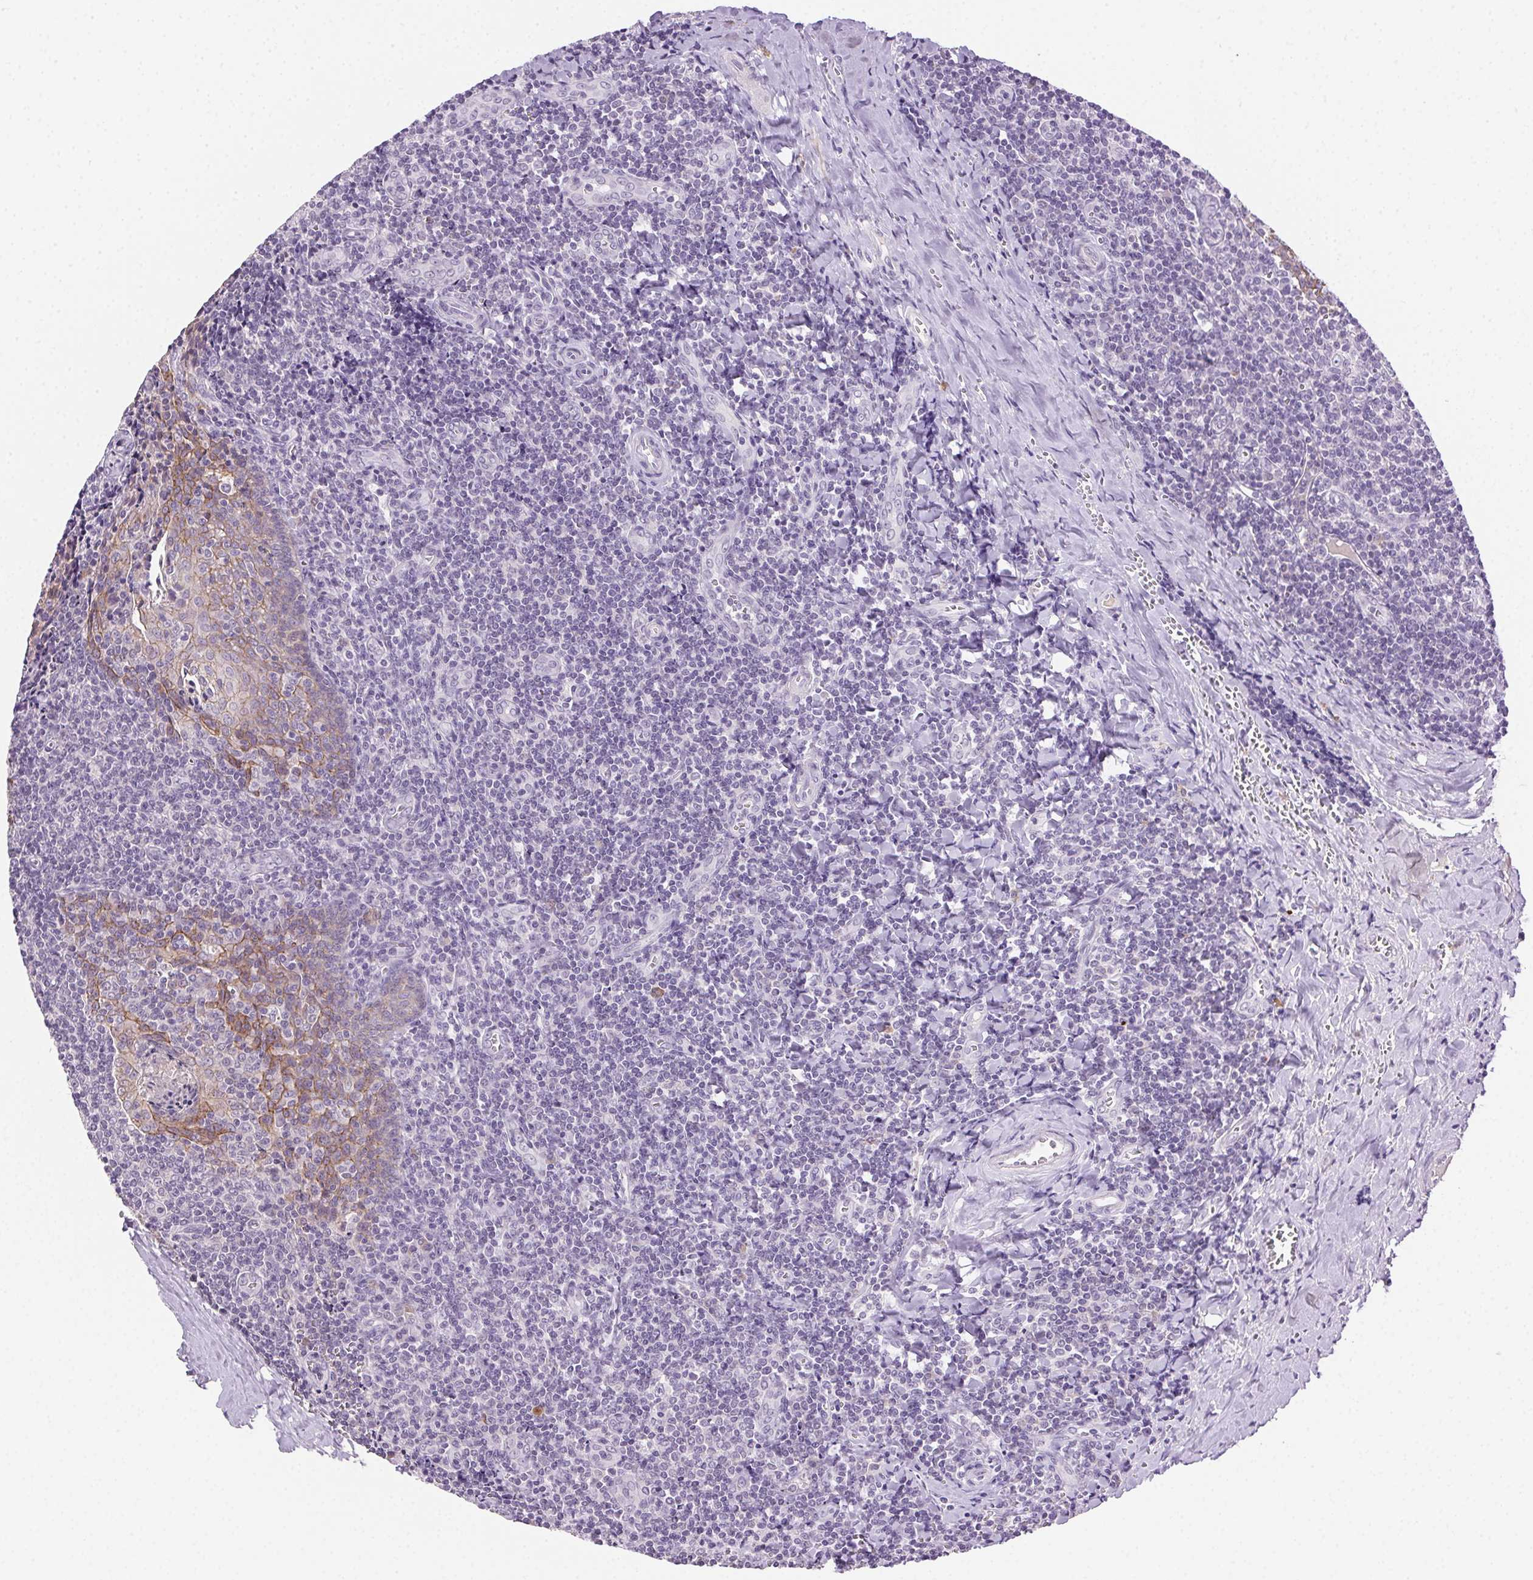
{"staining": {"intensity": "negative", "quantity": "none", "location": "none"}, "tissue": "tonsil", "cell_type": "Germinal center cells", "image_type": "normal", "snomed": [{"axis": "morphology", "description": "Normal tissue, NOS"}, {"axis": "morphology", "description": "Inflammation, NOS"}, {"axis": "topography", "description": "Tonsil"}], "caption": "Photomicrograph shows no protein expression in germinal center cells of benign tonsil.", "gene": "CLDN10", "patient": {"sex": "female", "age": 31}}